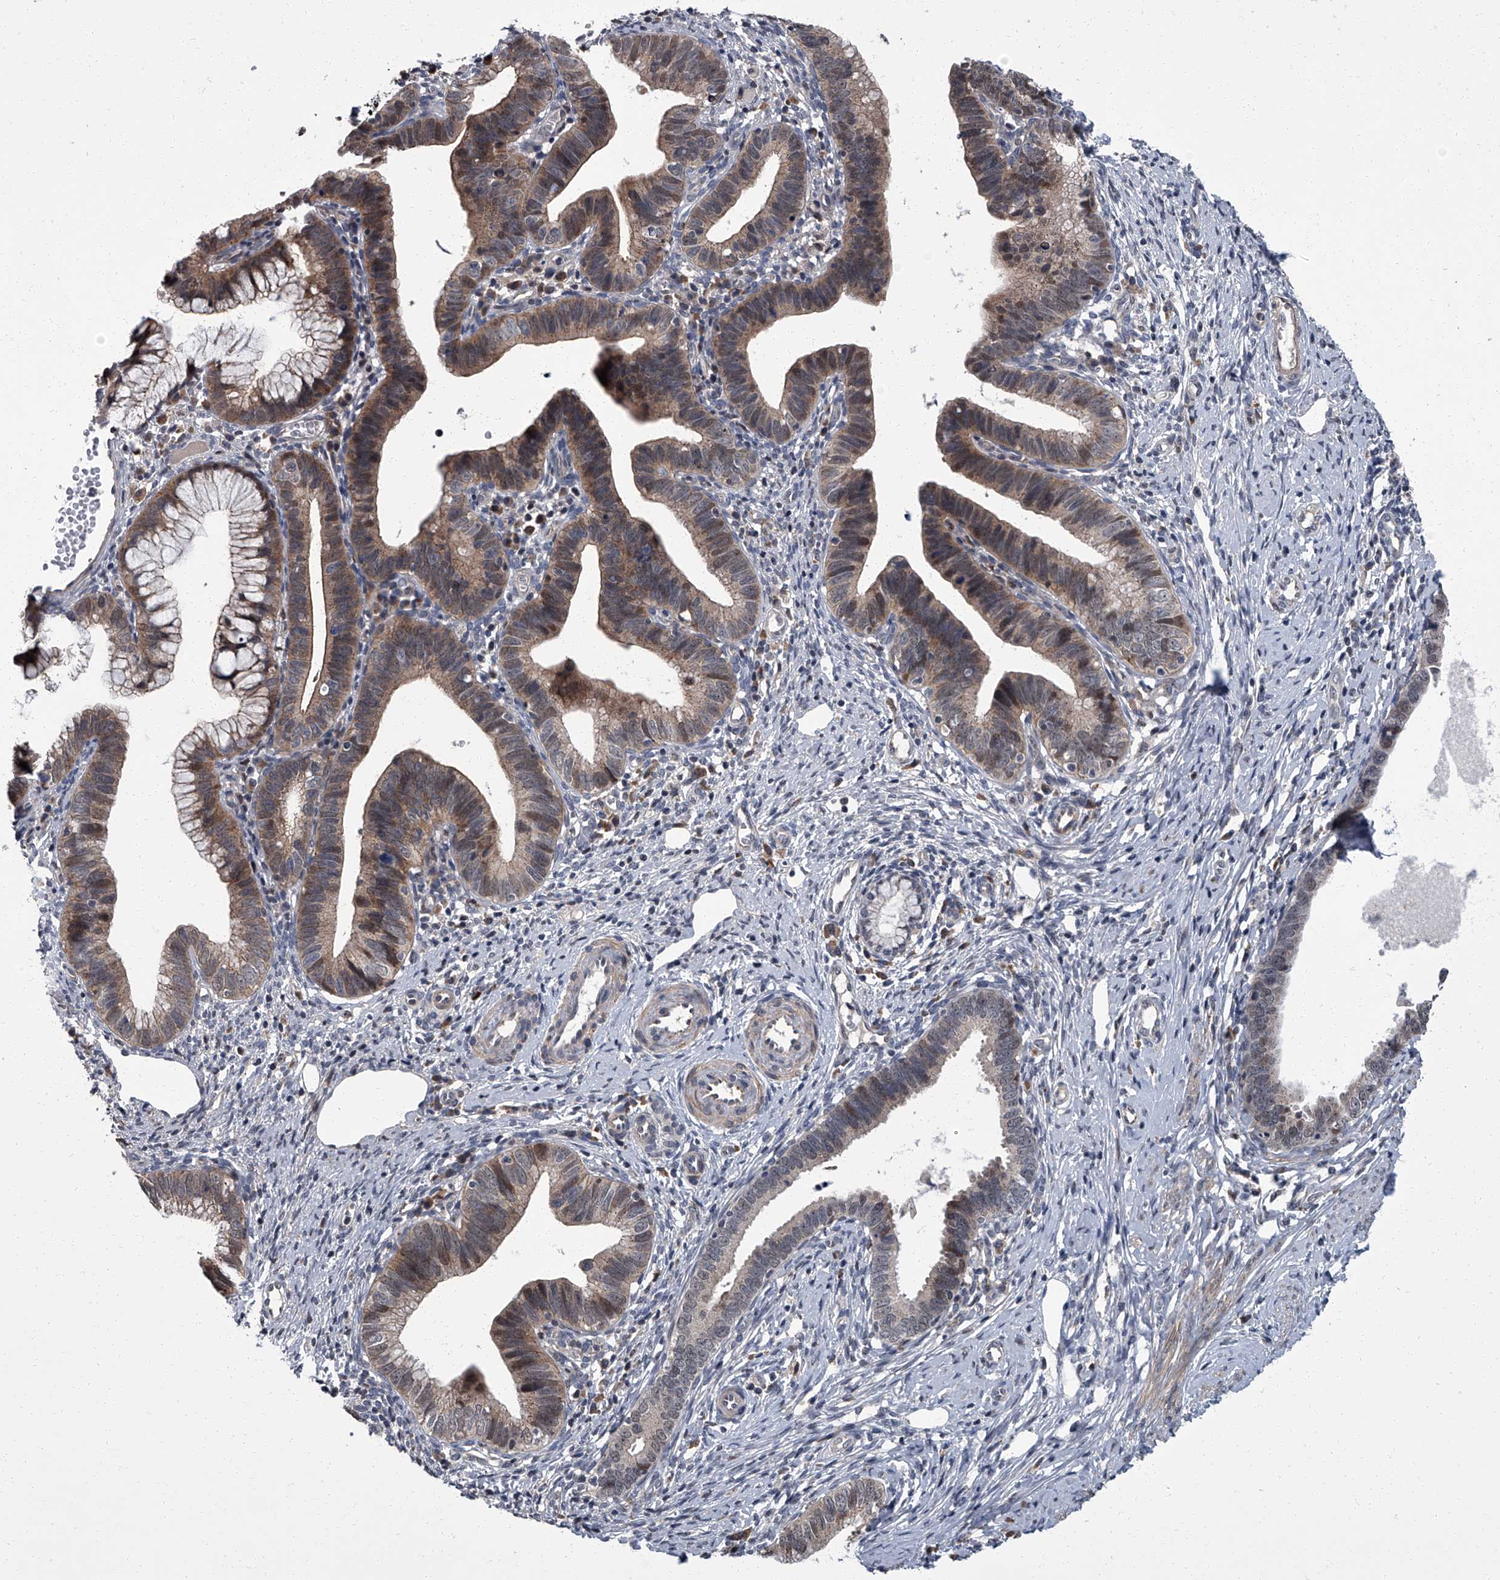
{"staining": {"intensity": "moderate", "quantity": "25%-75%", "location": "cytoplasmic/membranous,nuclear"}, "tissue": "cervical cancer", "cell_type": "Tumor cells", "image_type": "cancer", "snomed": [{"axis": "morphology", "description": "Adenocarcinoma, NOS"}, {"axis": "topography", "description": "Cervix"}], "caption": "This histopathology image reveals immunohistochemistry staining of cervical cancer (adenocarcinoma), with medium moderate cytoplasmic/membranous and nuclear staining in approximately 25%-75% of tumor cells.", "gene": "ZNF274", "patient": {"sex": "female", "age": 36}}